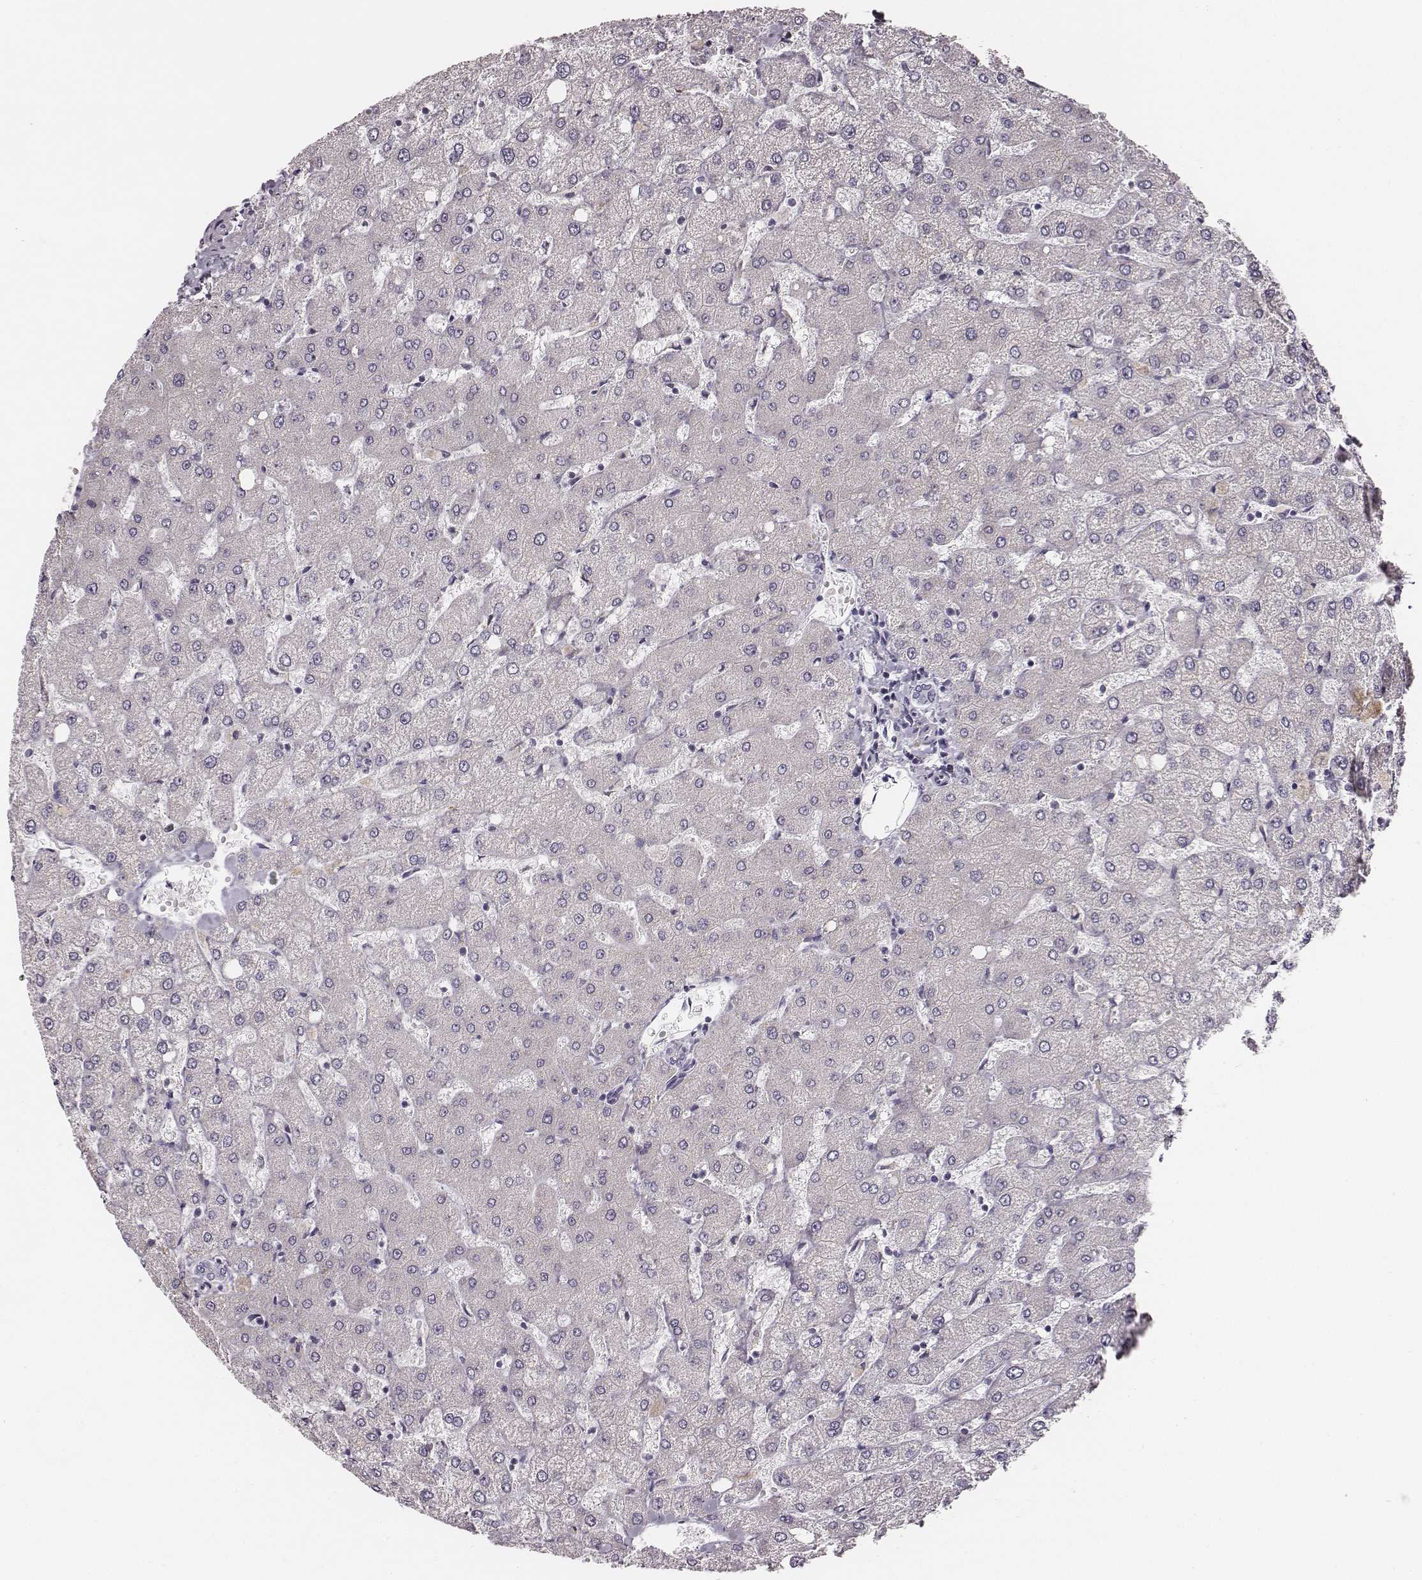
{"staining": {"intensity": "negative", "quantity": "none", "location": "none"}, "tissue": "liver", "cell_type": "Cholangiocytes", "image_type": "normal", "snomed": [{"axis": "morphology", "description": "Normal tissue, NOS"}, {"axis": "topography", "description": "Liver"}], "caption": "DAB (3,3'-diaminobenzidine) immunohistochemical staining of normal liver reveals no significant expression in cholangiocytes. (IHC, brightfield microscopy, high magnification).", "gene": "UBL4B", "patient": {"sex": "female", "age": 54}}